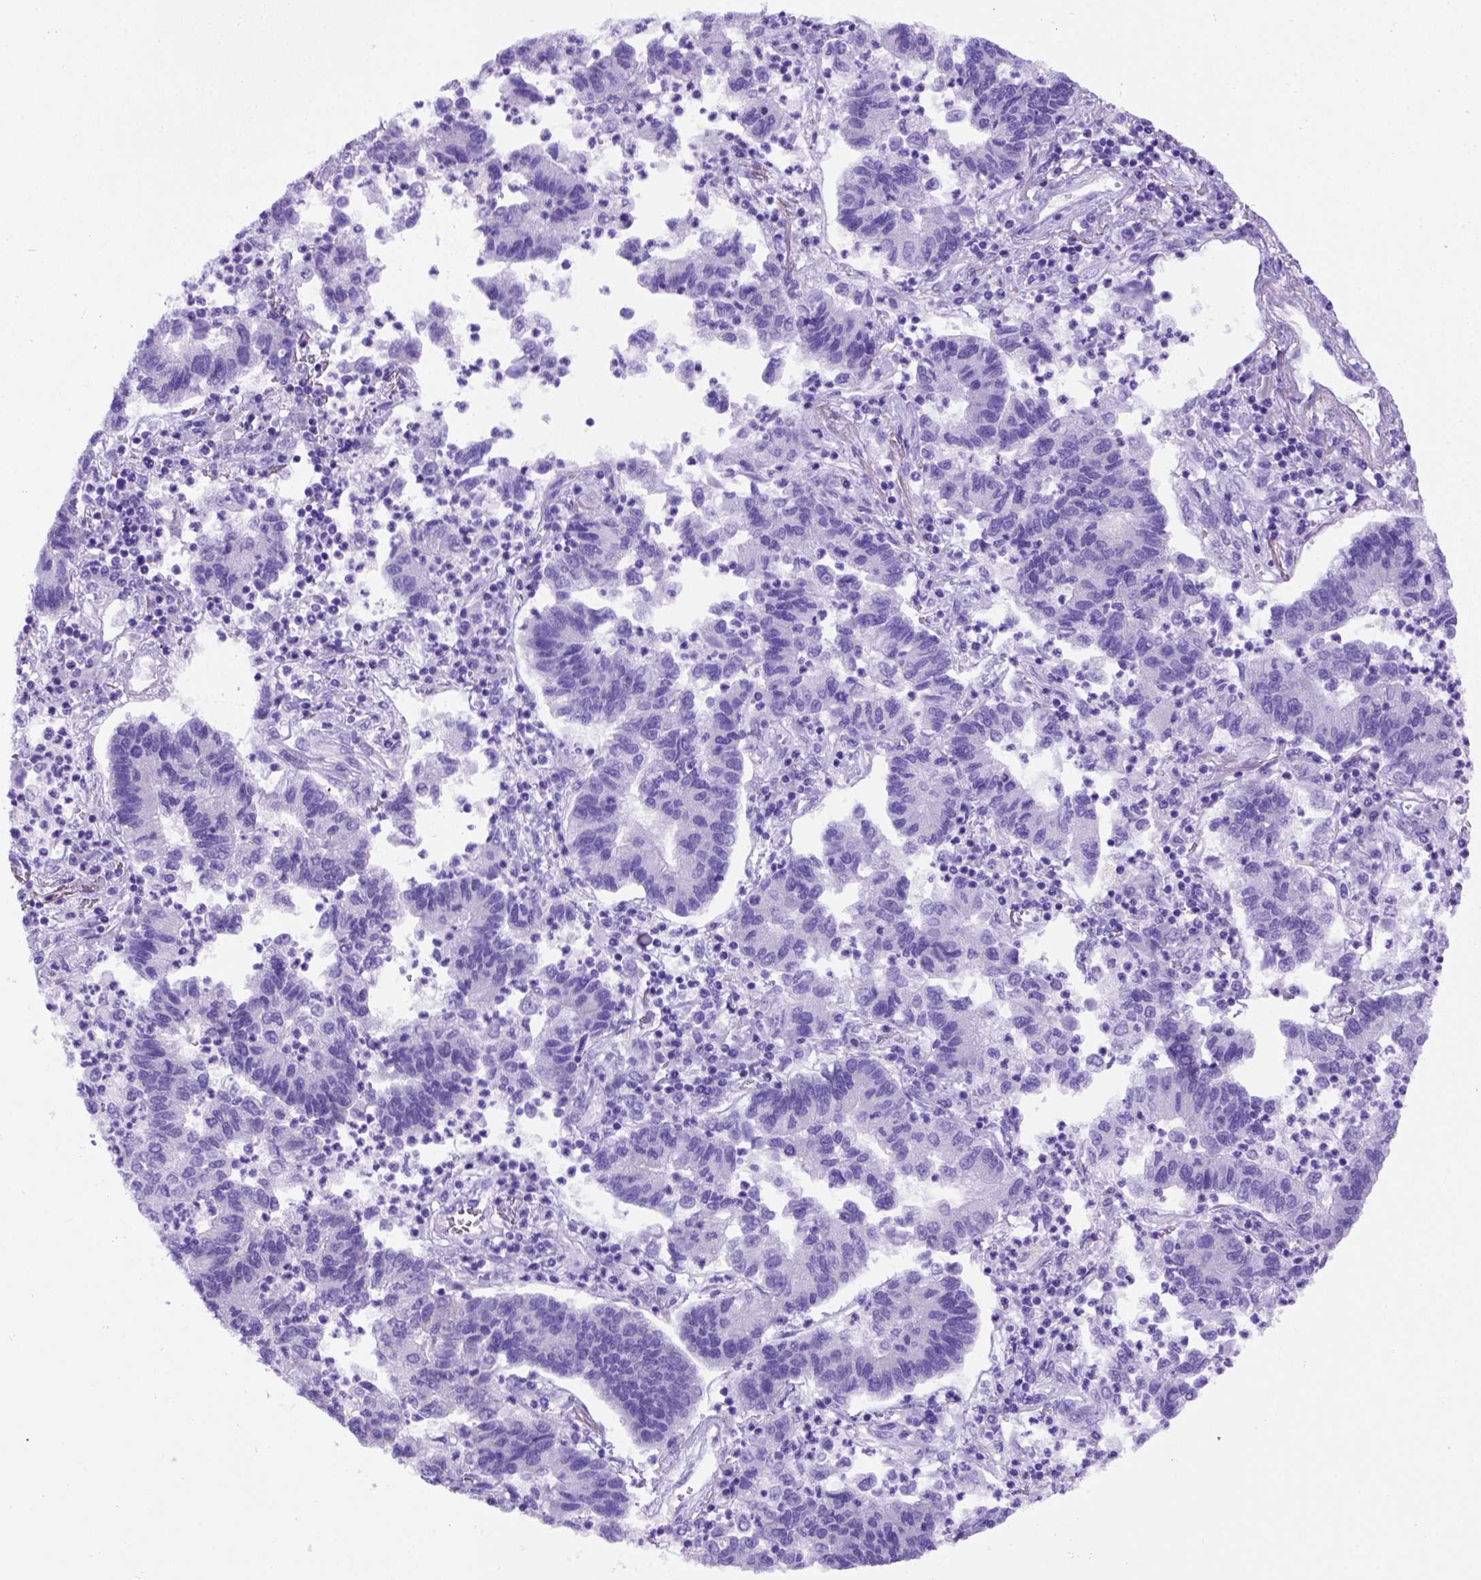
{"staining": {"intensity": "negative", "quantity": "none", "location": "none"}, "tissue": "lung cancer", "cell_type": "Tumor cells", "image_type": "cancer", "snomed": [{"axis": "morphology", "description": "Adenocarcinoma, NOS"}, {"axis": "topography", "description": "Lung"}], "caption": "Immunohistochemistry histopathology image of adenocarcinoma (lung) stained for a protein (brown), which shows no expression in tumor cells.", "gene": "FOXI1", "patient": {"sex": "female", "age": 57}}